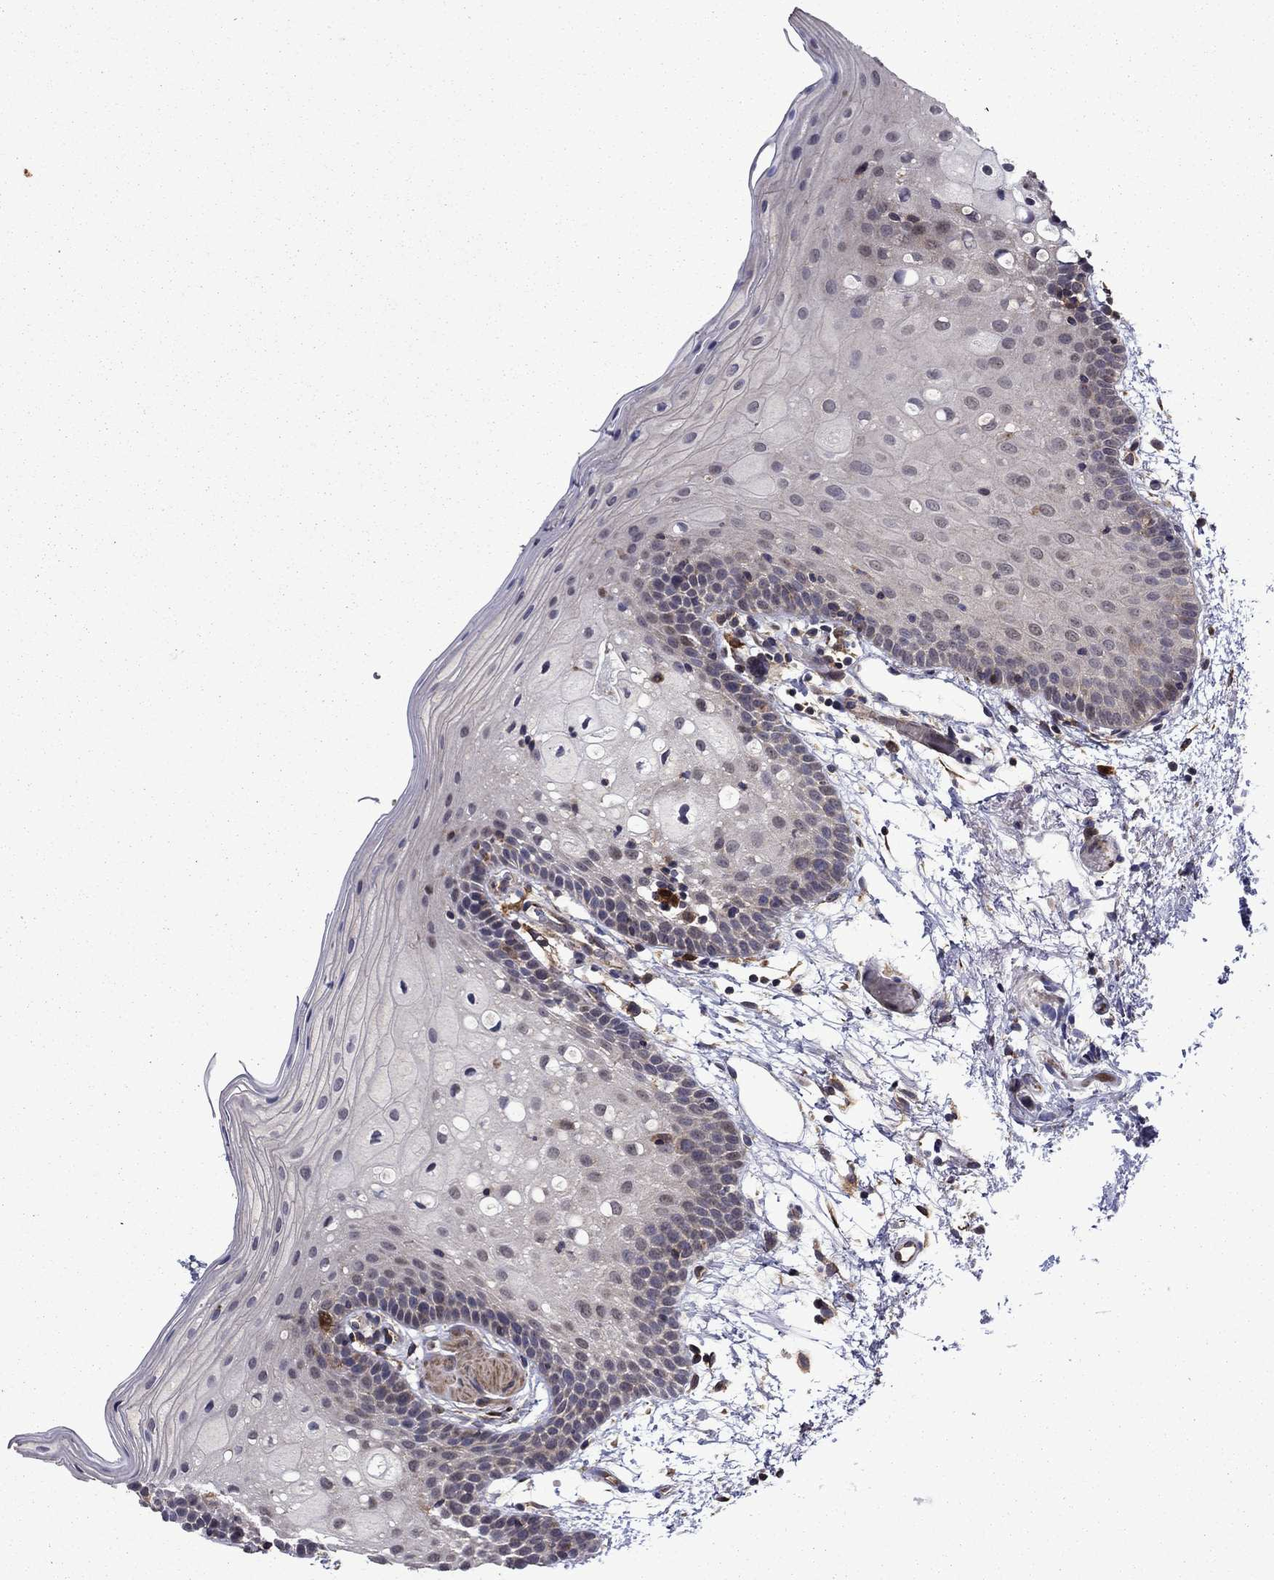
{"staining": {"intensity": "negative", "quantity": "none", "location": "none"}, "tissue": "oral mucosa", "cell_type": "Squamous epithelial cells", "image_type": "normal", "snomed": [{"axis": "morphology", "description": "Normal tissue, NOS"}, {"axis": "topography", "description": "Oral tissue"}, {"axis": "topography", "description": "Tounge, NOS"}], "caption": "This is a image of IHC staining of benign oral mucosa, which shows no expression in squamous epithelial cells.", "gene": "TPMT", "patient": {"sex": "female", "age": 83}}